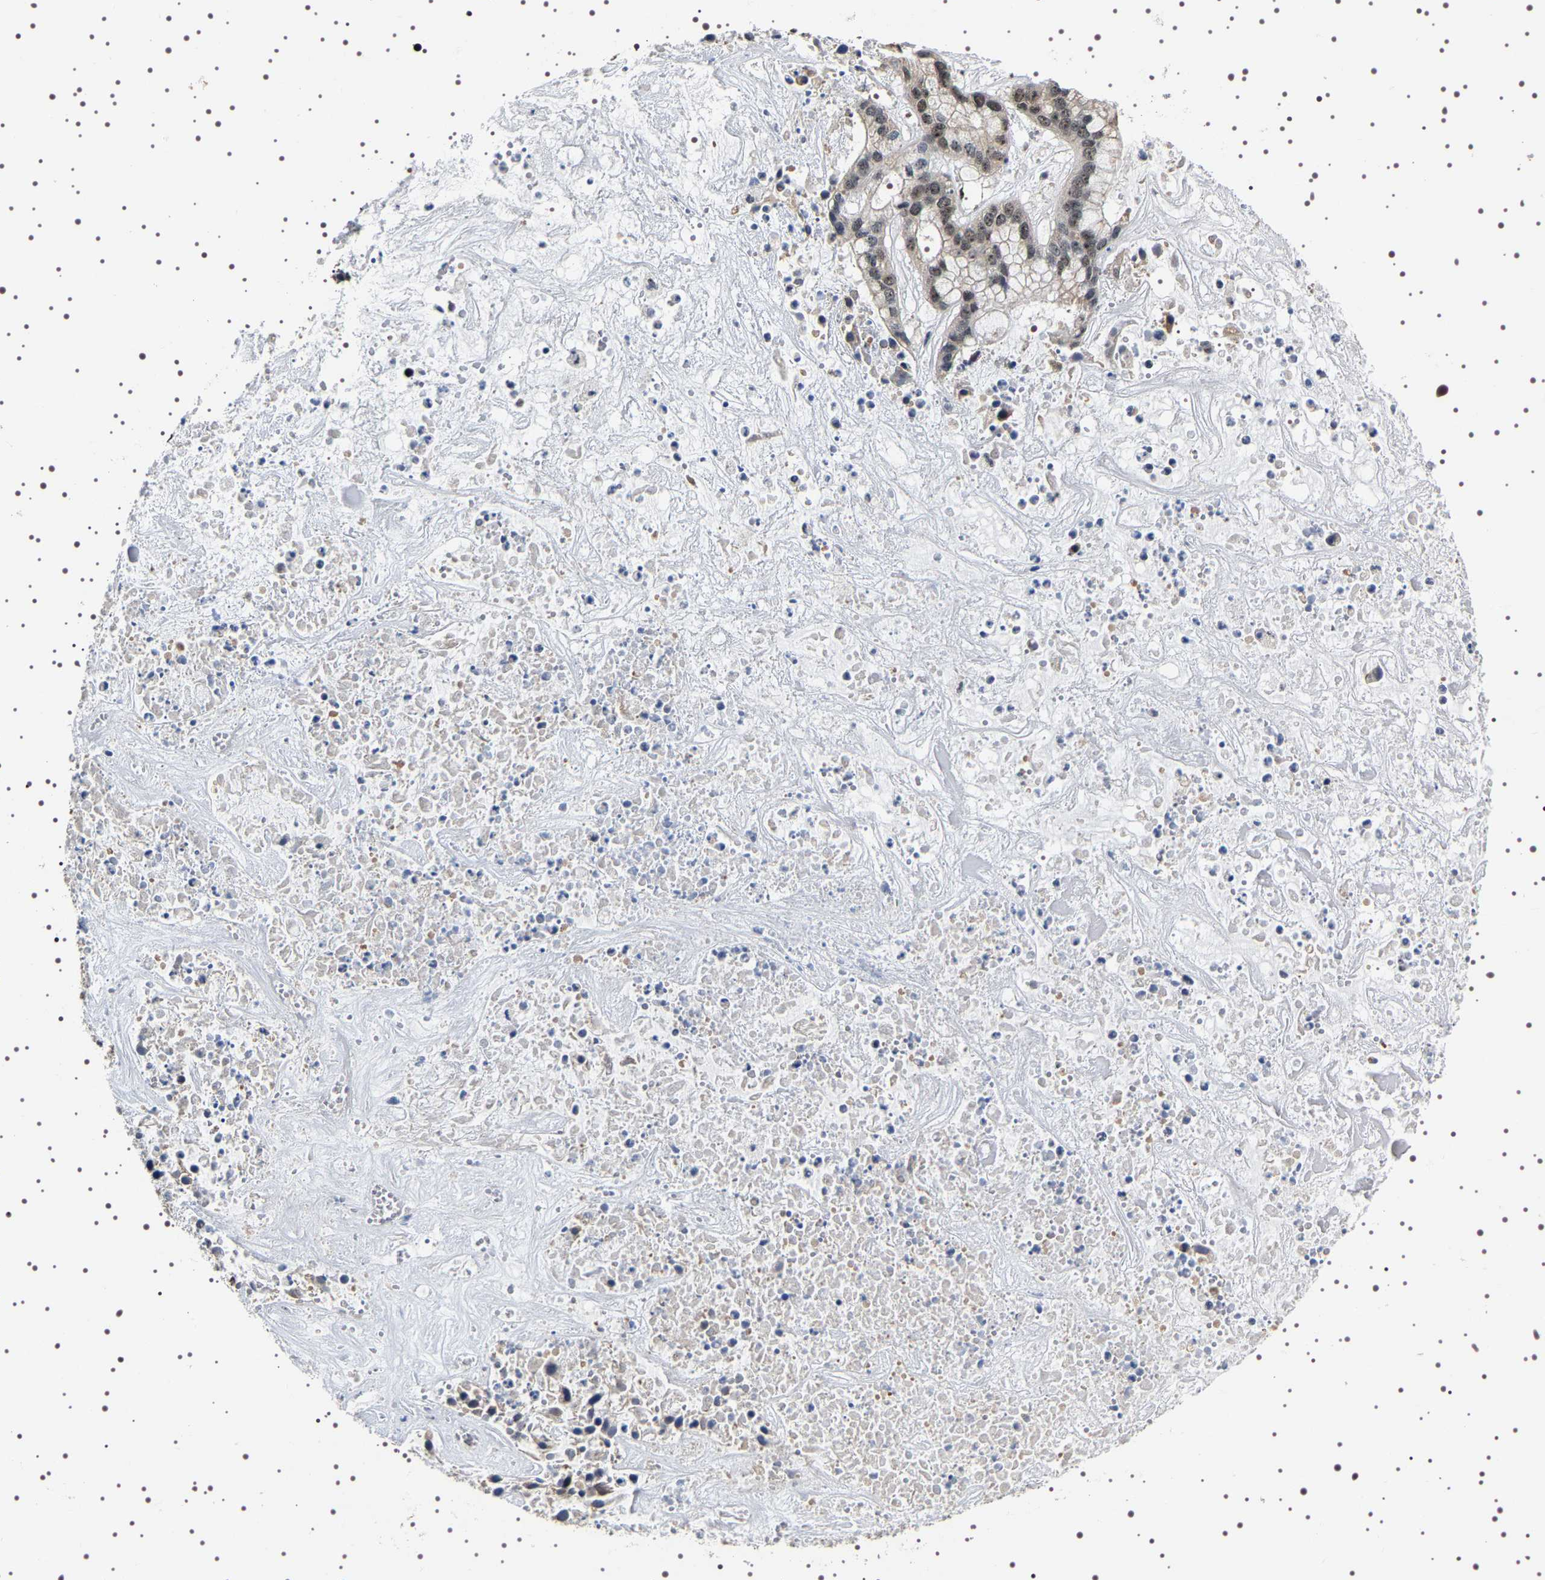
{"staining": {"intensity": "strong", "quantity": "<25%", "location": "nuclear"}, "tissue": "liver cancer", "cell_type": "Tumor cells", "image_type": "cancer", "snomed": [{"axis": "morphology", "description": "Cholangiocarcinoma"}, {"axis": "topography", "description": "Liver"}], "caption": "Brown immunohistochemical staining in liver cholangiocarcinoma shows strong nuclear expression in about <25% of tumor cells.", "gene": "GNL3", "patient": {"sex": "female", "age": 65}}